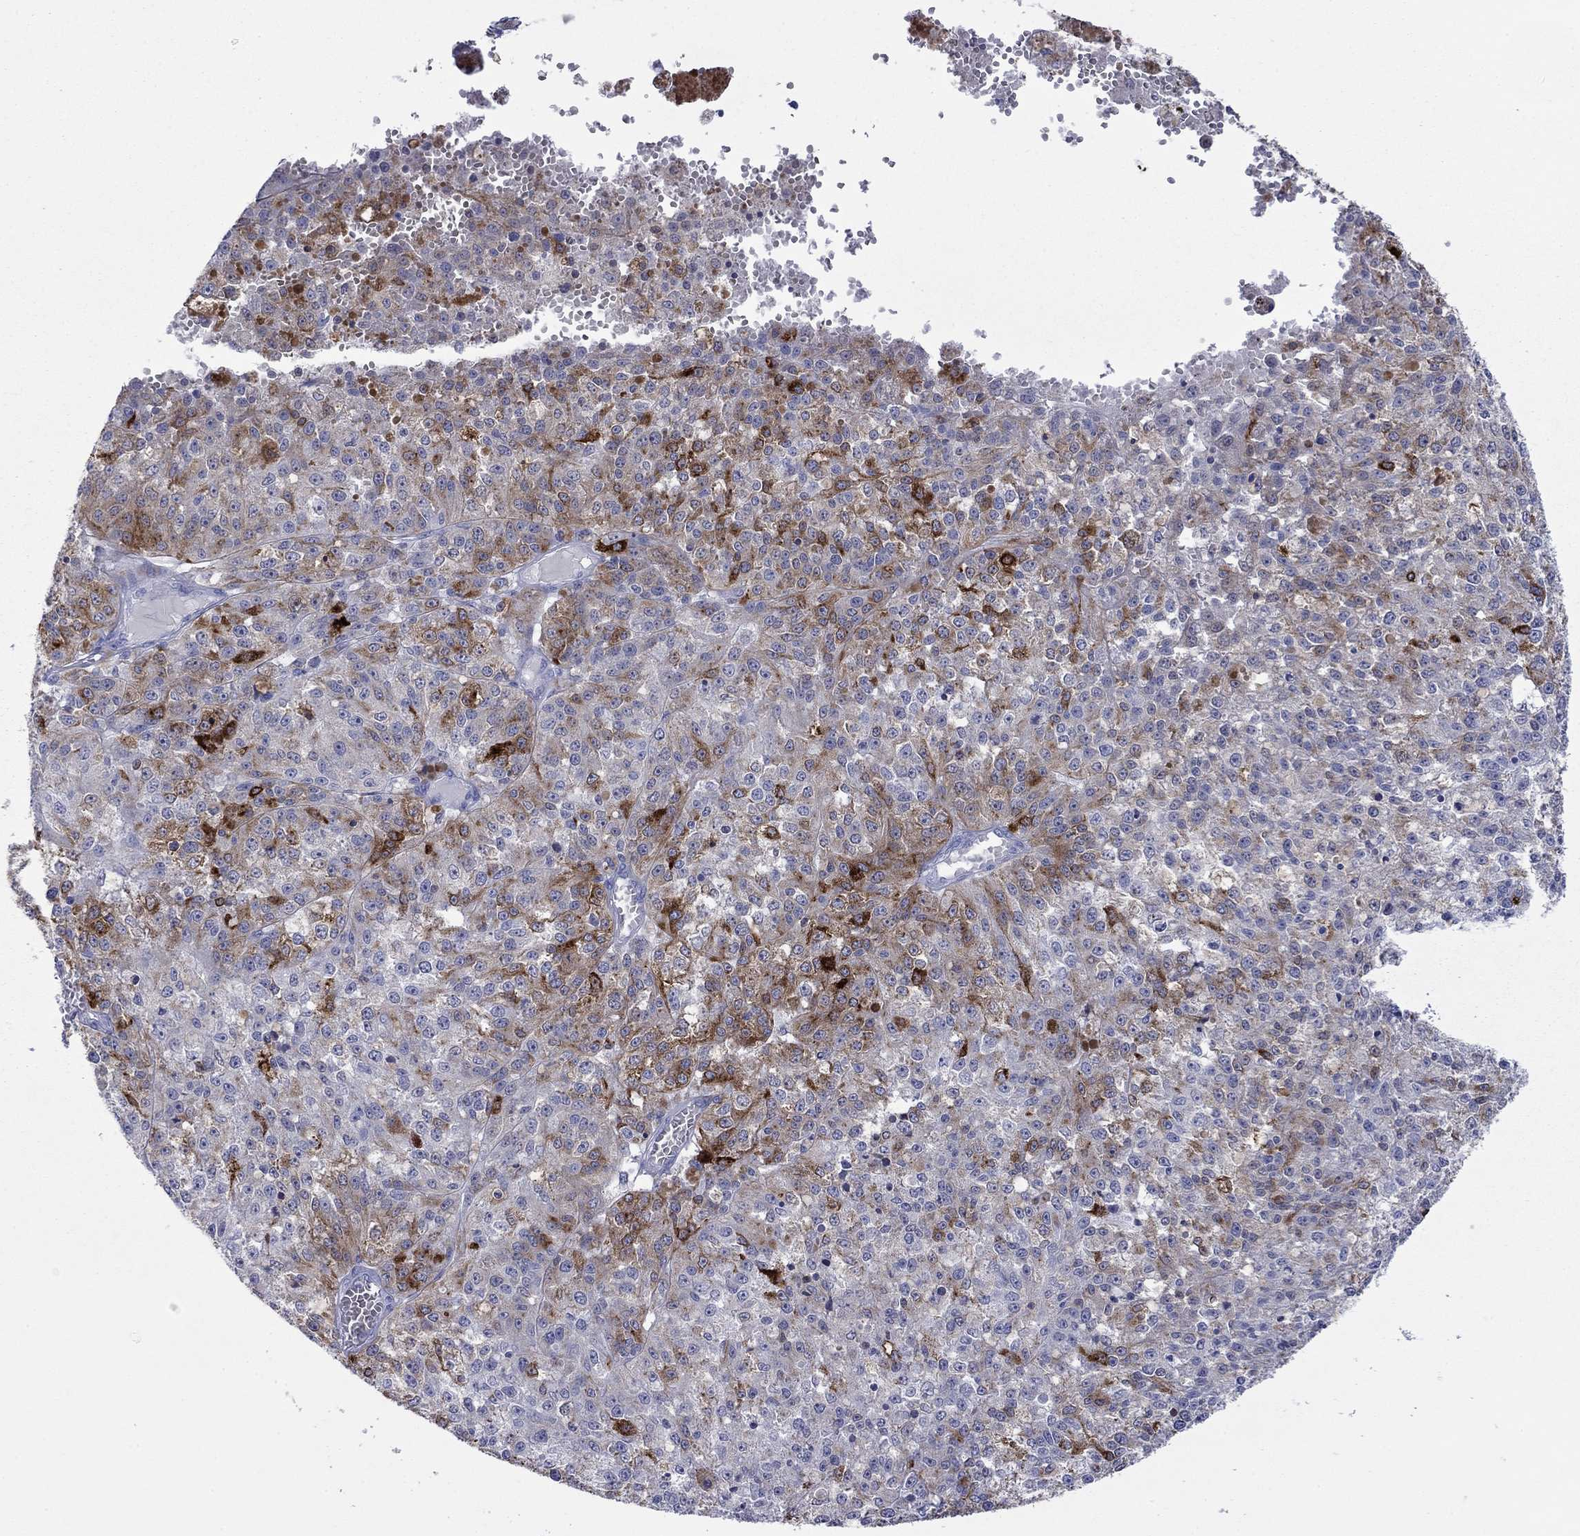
{"staining": {"intensity": "strong", "quantity": "<25%", "location": "cytoplasmic/membranous"}, "tissue": "melanoma", "cell_type": "Tumor cells", "image_type": "cancer", "snomed": [{"axis": "morphology", "description": "Malignant melanoma, Metastatic site"}, {"axis": "topography", "description": "Lymph node"}], "caption": "A histopathology image showing strong cytoplasmic/membranous staining in approximately <25% of tumor cells in malignant melanoma (metastatic site), as visualized by brown immunohistochemical staining.", "gene": "MLANA", "patient": {"sex": "female", "age": 64}}